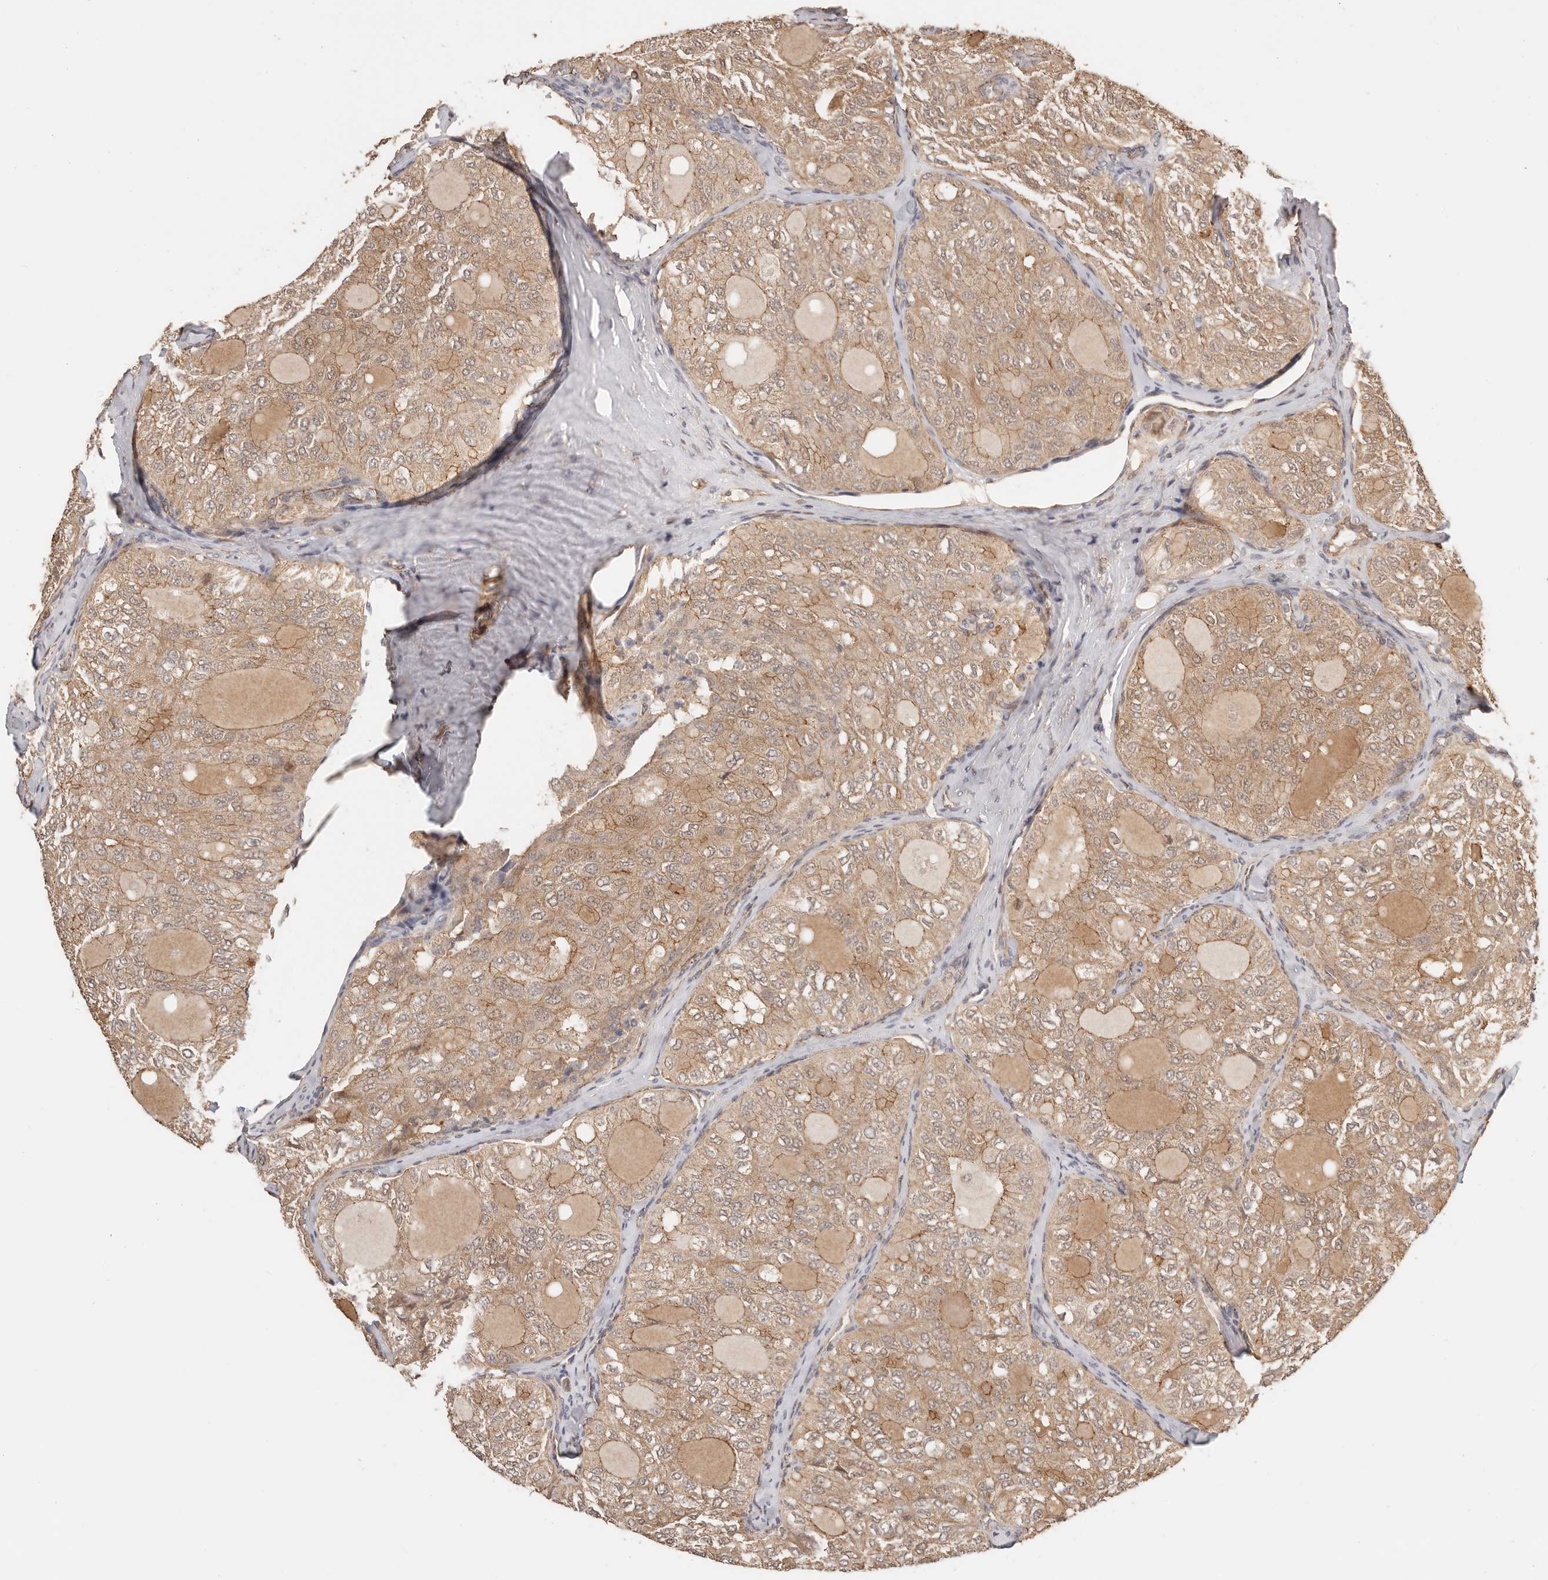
{"staining": {"intensity": "moderate", "quantity": ">75%", "location": "cytoplasmic/membranous"}, "tissue": "thyroid cancer", "cell_type": "Tumor cells", "image_type": "cancer", "snomed": [{"axis": "morphology", "description": "Follicular adenoma carcinoma, NOS"}, {"axis": "topography", "description": "Thyroid gland"}], "caption": "A high-resolution histopathology image shows immunohistochemistry (IHC) staining of thyroid cancer (follicular adenoma carcinoma), which exhibits moderate cytoplasmic/membranous expression in approximately >75% of tumor cells. (DAB (3,3'-diaminobenzidine) IHC with brightfield microscopy, high magnification).", "gene": "AFDN", "patient": {"sex": "male", "age": 75}}